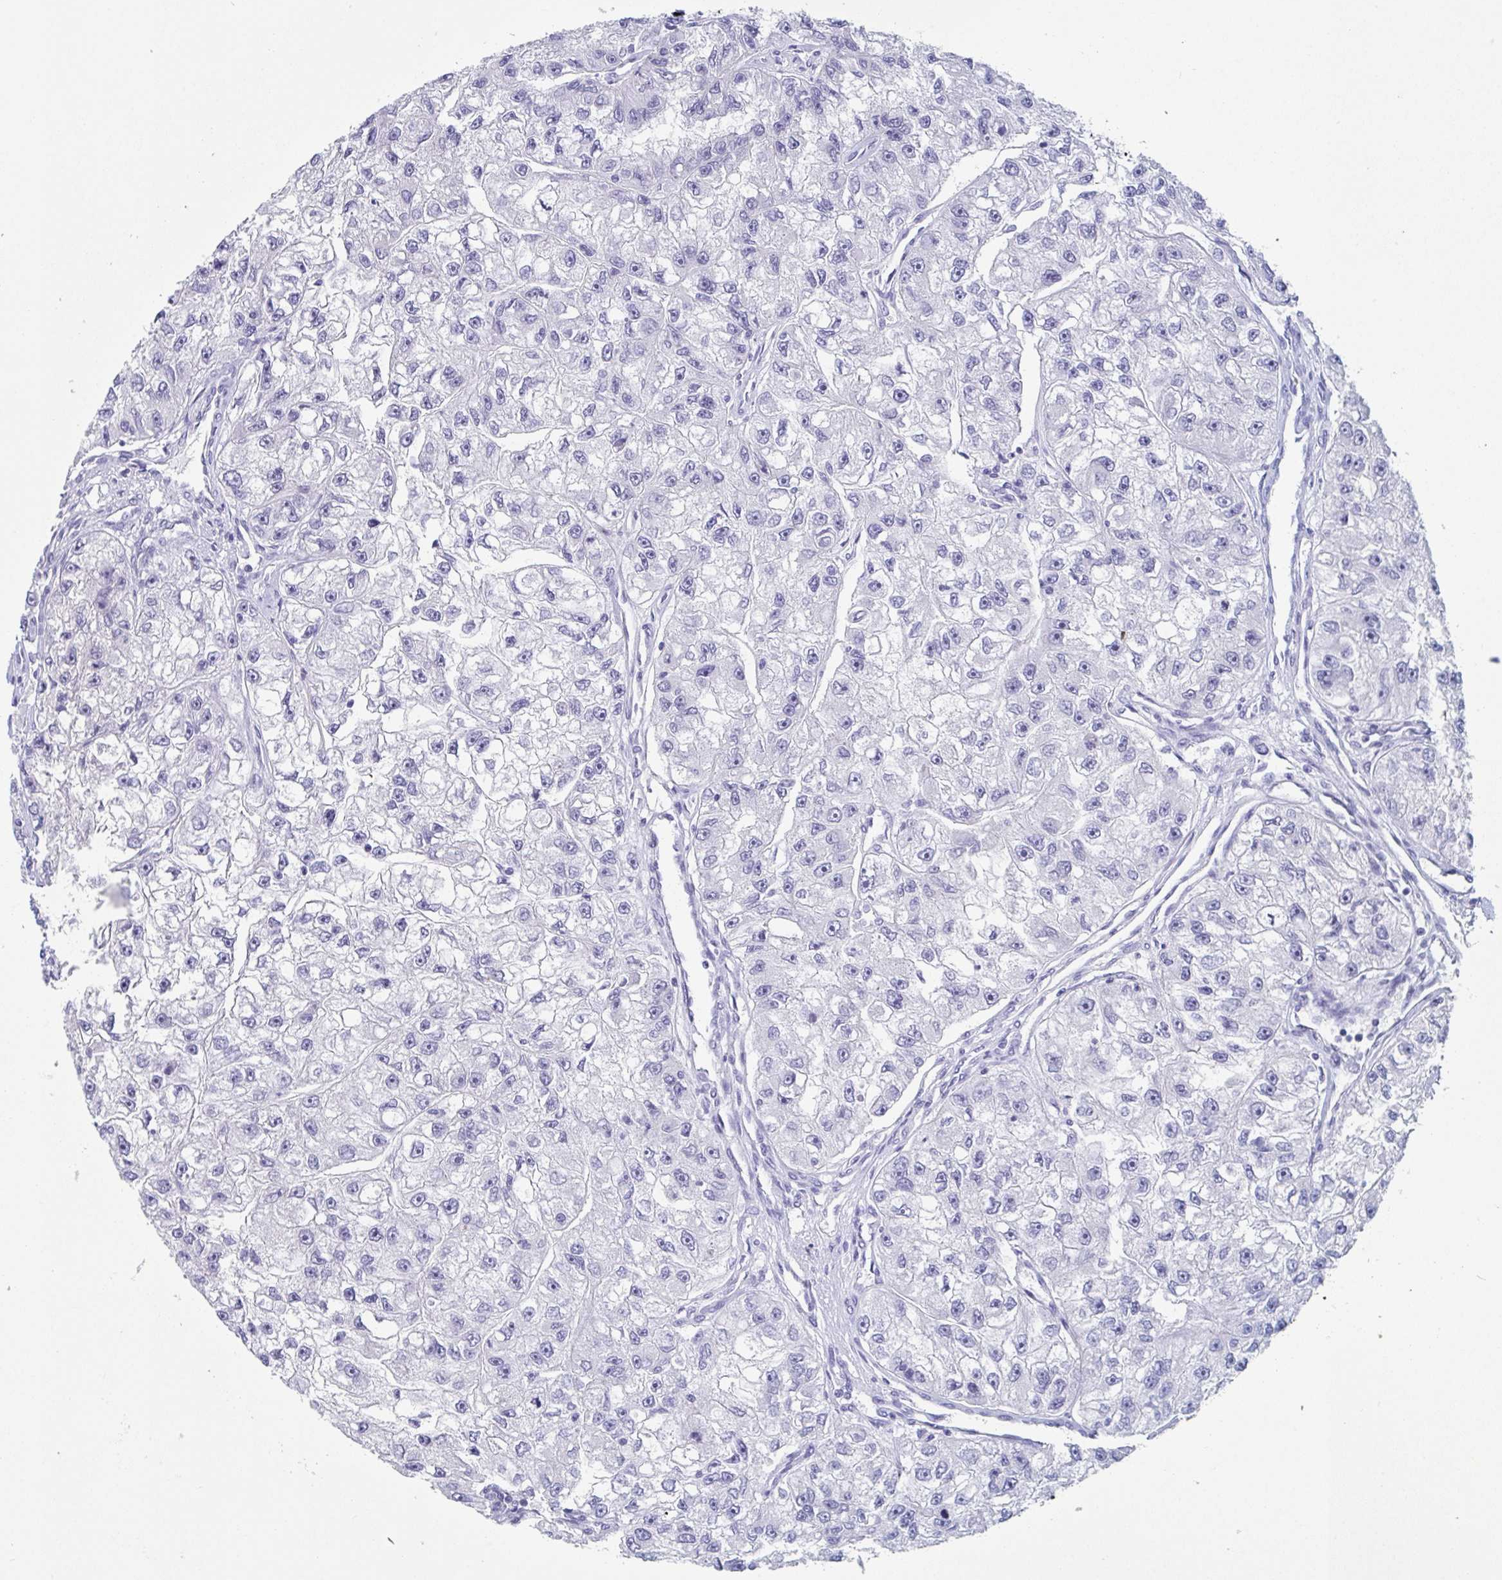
{"staining": {"intensity": "negative", "quantity": "none", "location": "none"}, "tissue": "renal cancer", "cell_type": "Tumor cells", "image_type": "cancer", "snomed": [{"axis": "morphology", "description": "Adenocarcinoma, NOS"}, {"axis": "topography", "description": "Kidney"}], "caption": "Immunohistochemistry (IHC) of renal cancer (adenocarcinoma) reveals no positivity in tumor cells.", "gene": "ZPBP", "patient": {"sex": "male", "age": 63}}